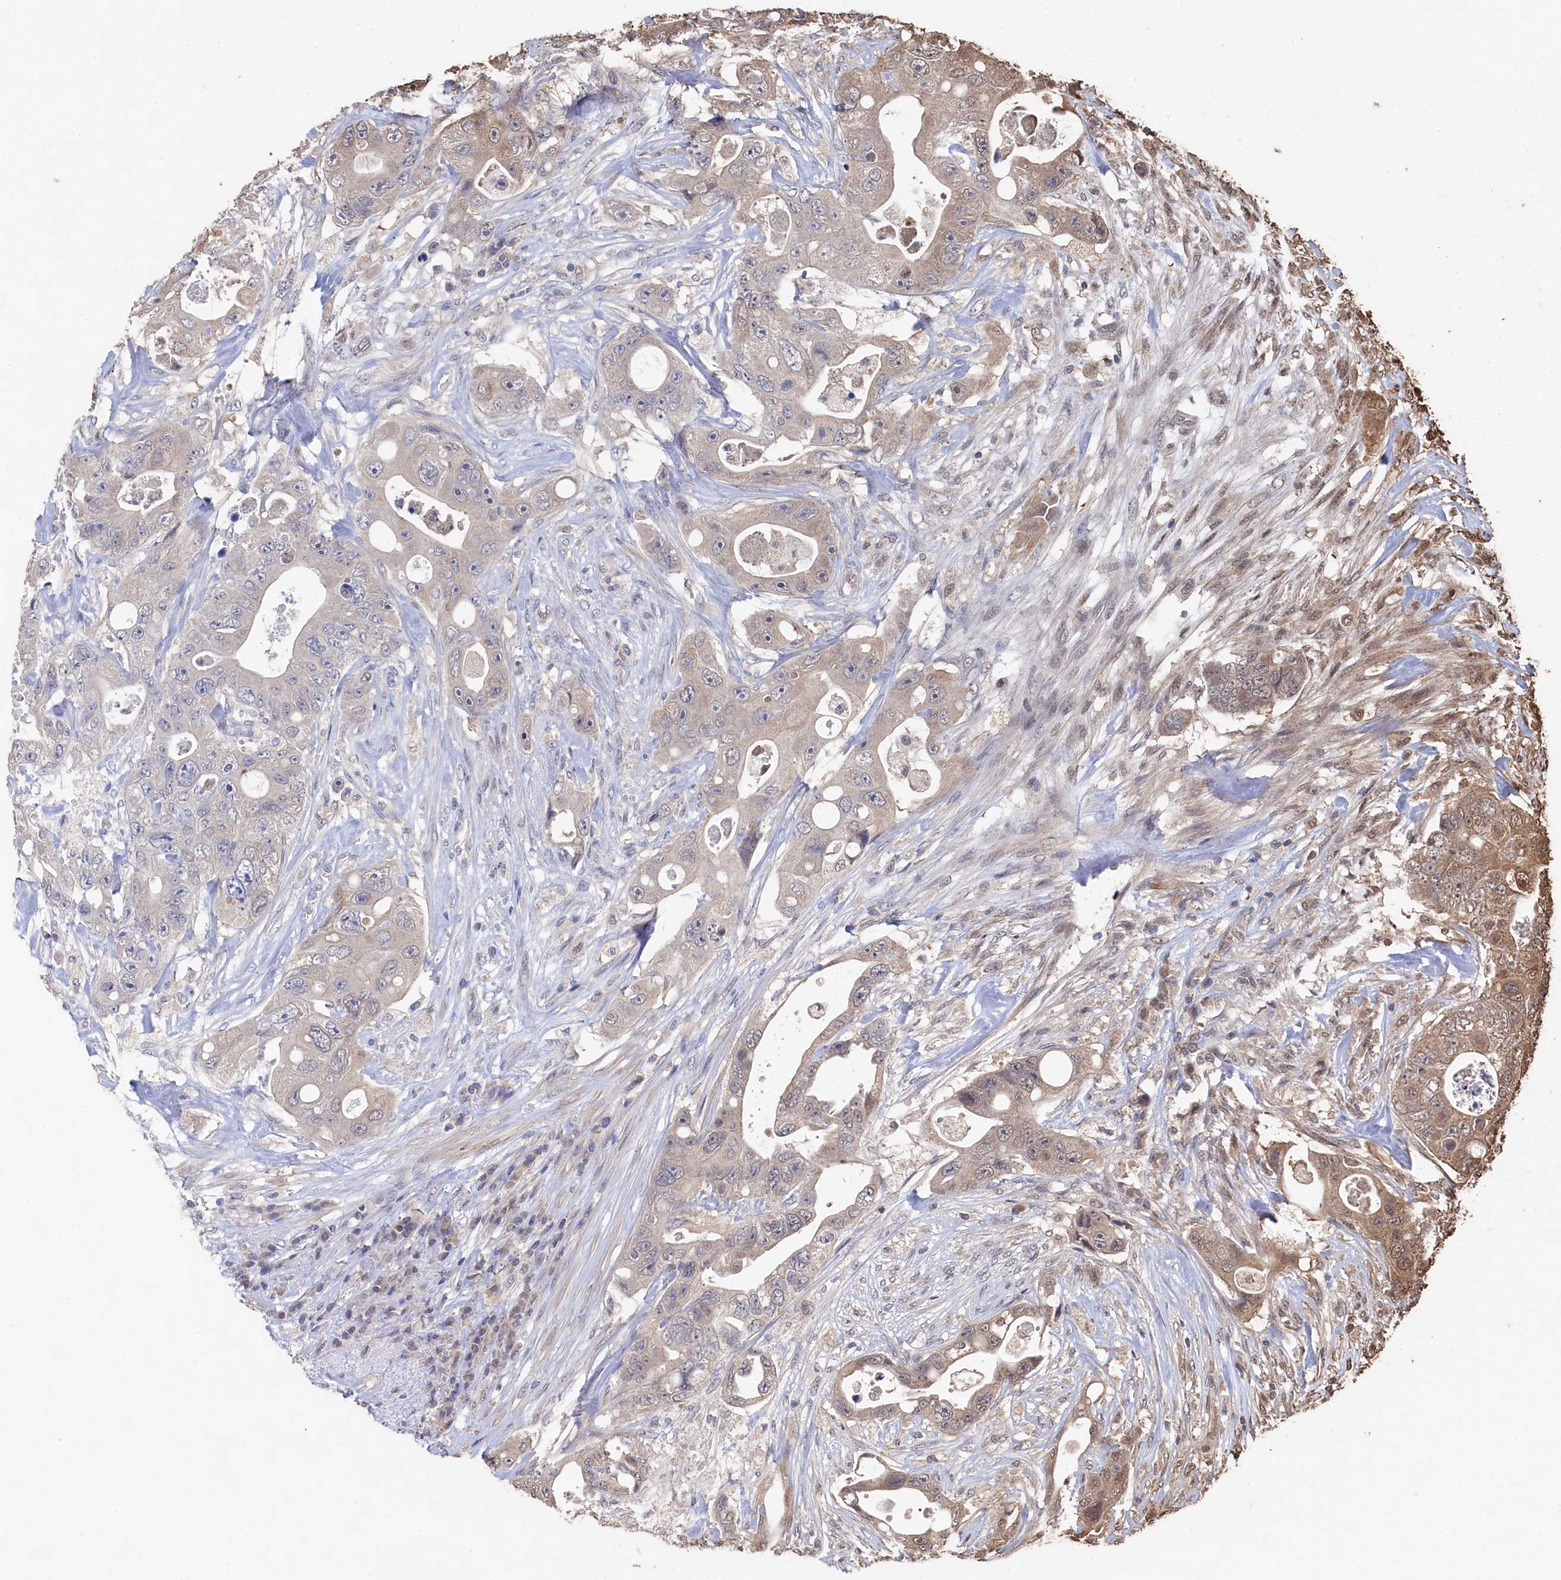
{"staining": {"intensity": "weak", "quantity": "<25%", "location": "cytoplasmic/membranous"}, "tissue": "colorectal cancer", "cell_type": "Tumor cells", "image_type": "cancer", "snomed": [{"axis": "morphology", "description": "Adenocarcinoma, NOS"}, {"axis": "topography", "description": "Colon"}], "caption": "Colorectal cancer (adenocarcinoma) was stained to show a protein in brown. There is no significant expression in tumor cells.", "gene": "PIGN", "patient": {"sex": "female", "age": 46}}